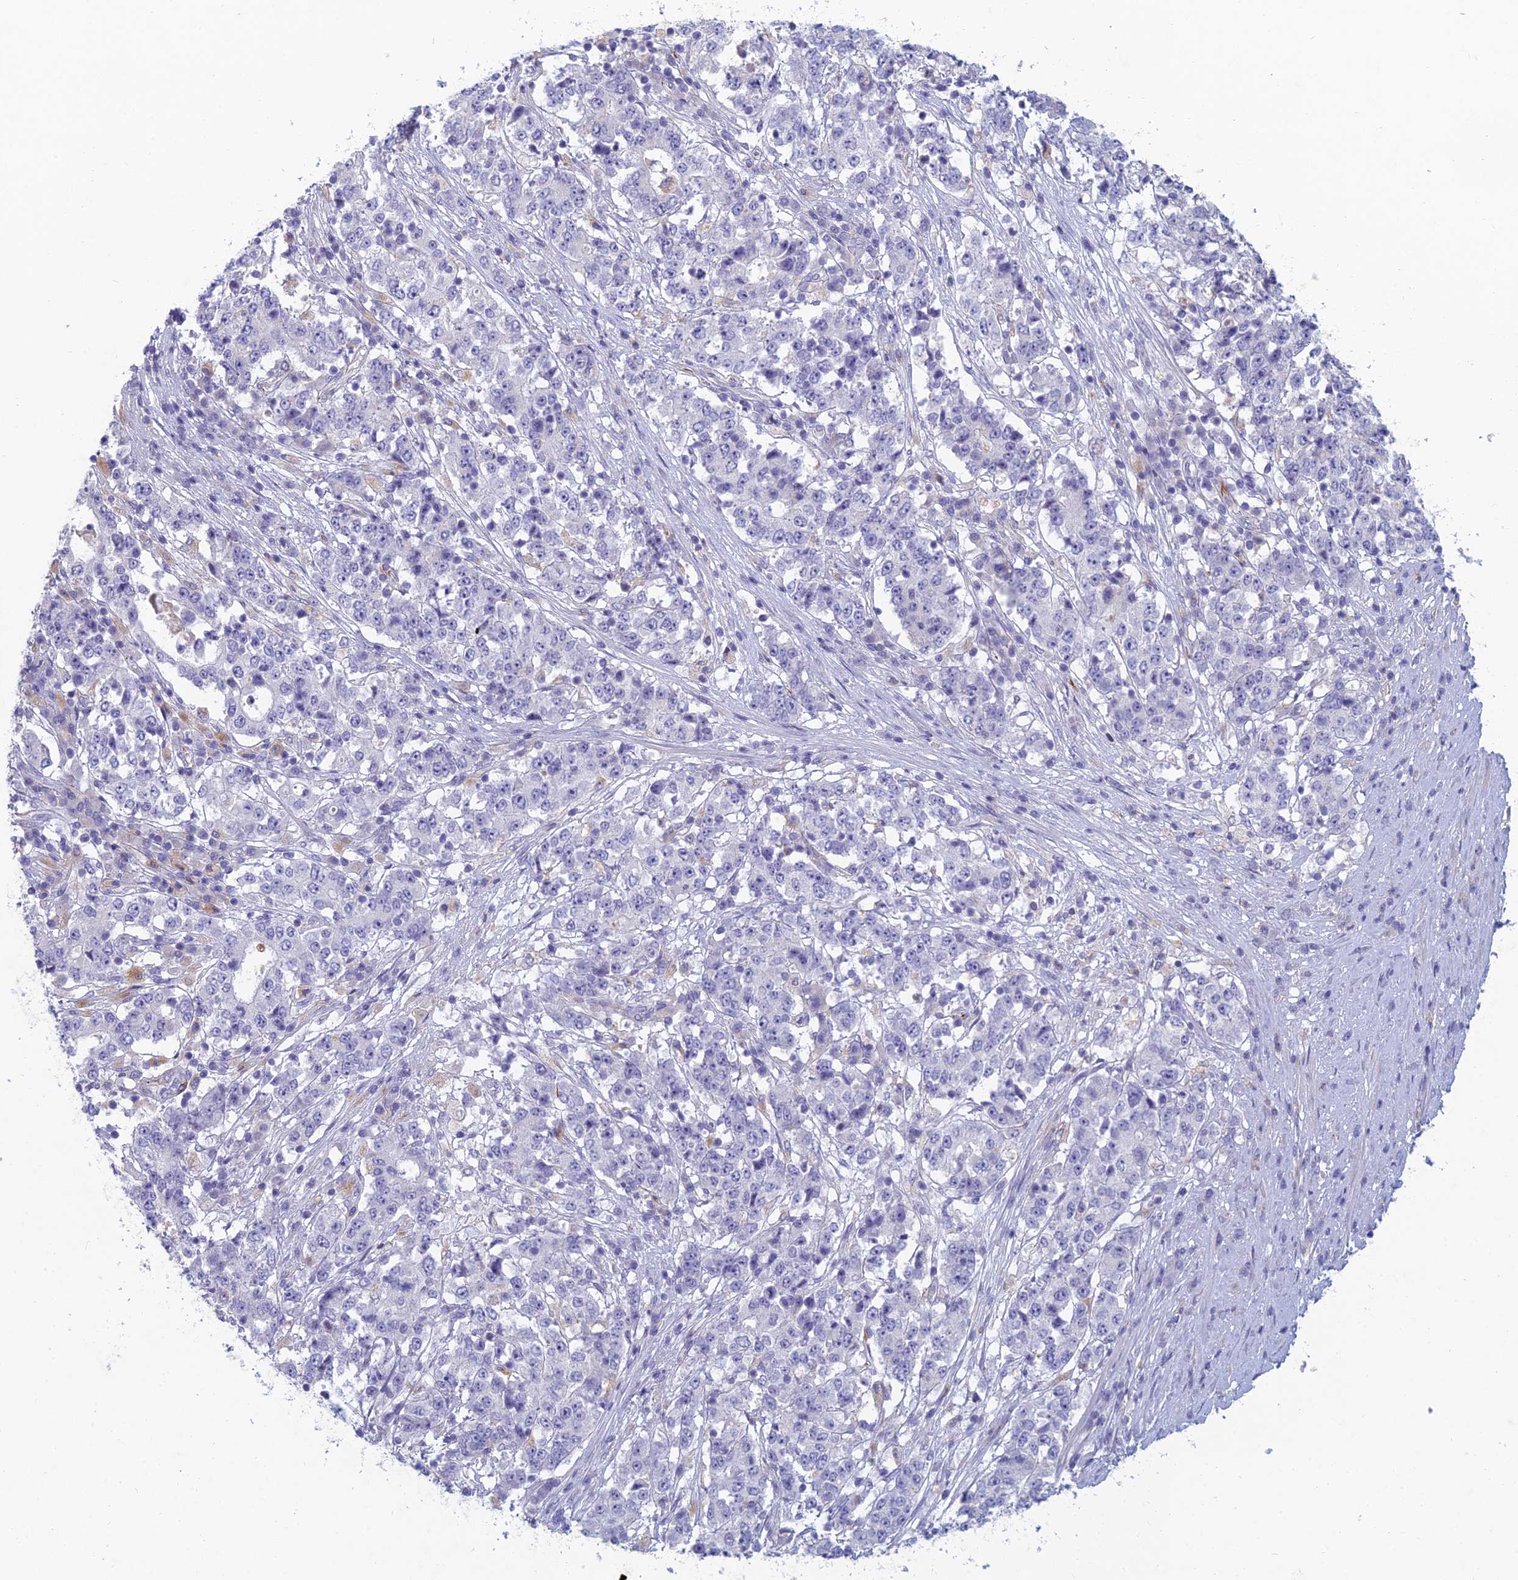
{"staining": {"intensity": "negative", "quantity": "none", "location": "none"}, "tissue": "stomach cancer", "cell_type": "Tumor cells", "image_type": "cancer", "snomed": [{"axis": "morphology", "description": "Adenocarcinoma, NOS"}, {"axis": "topography", "description": "Stomach"}], "caption": "IHC micrograph of stomach cancer (adenocarcinoma) stained for a protein (brown), which shows no positivity in tumor cells.", "gene": "FERD3L", "patient": {"sex": "male", "age": 59}}